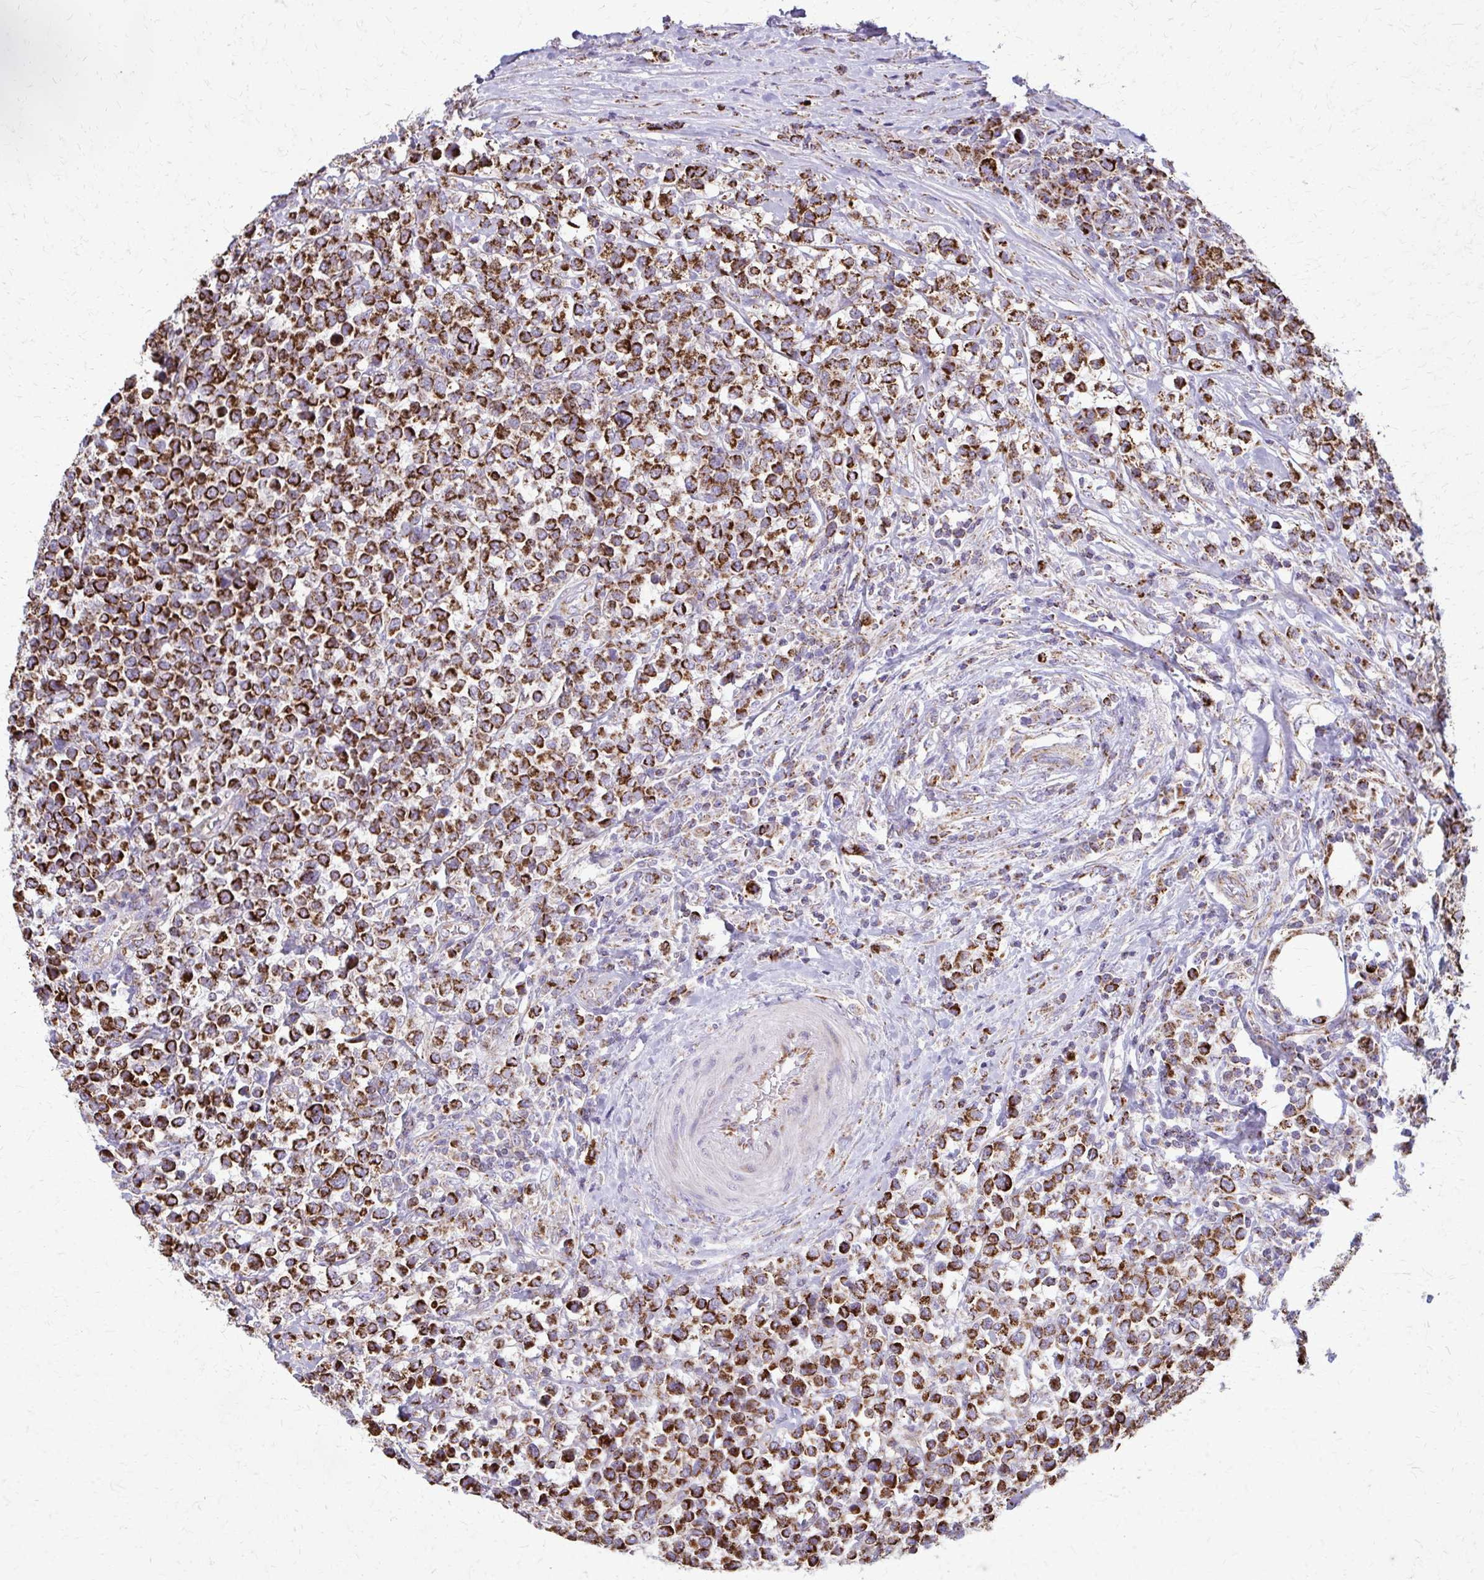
{"staining": {"intensity": "strong", "quantity": ">75%", "location": "cytoplasmic/membranous"}, "tissue": "lymphoma", "cell_type": "Tumor cells", "image_type": "cancer", "snomed": [{"axis": "morphology", "description": "Malignant lymphoma, non-Hodgkin's type, High grade"}, {"axis": "topography", "description": "Soft tissue"}], "caption": "Immunohistochemistry (IHC) micrograph of lymphoma stained for a protein (brown), which exhibits high levels of strong cytoplasmic/membranous staining in about >75% of tumor cells.", "gene": "TVP23A", "patient": {"sex": "female", "age": 56}}